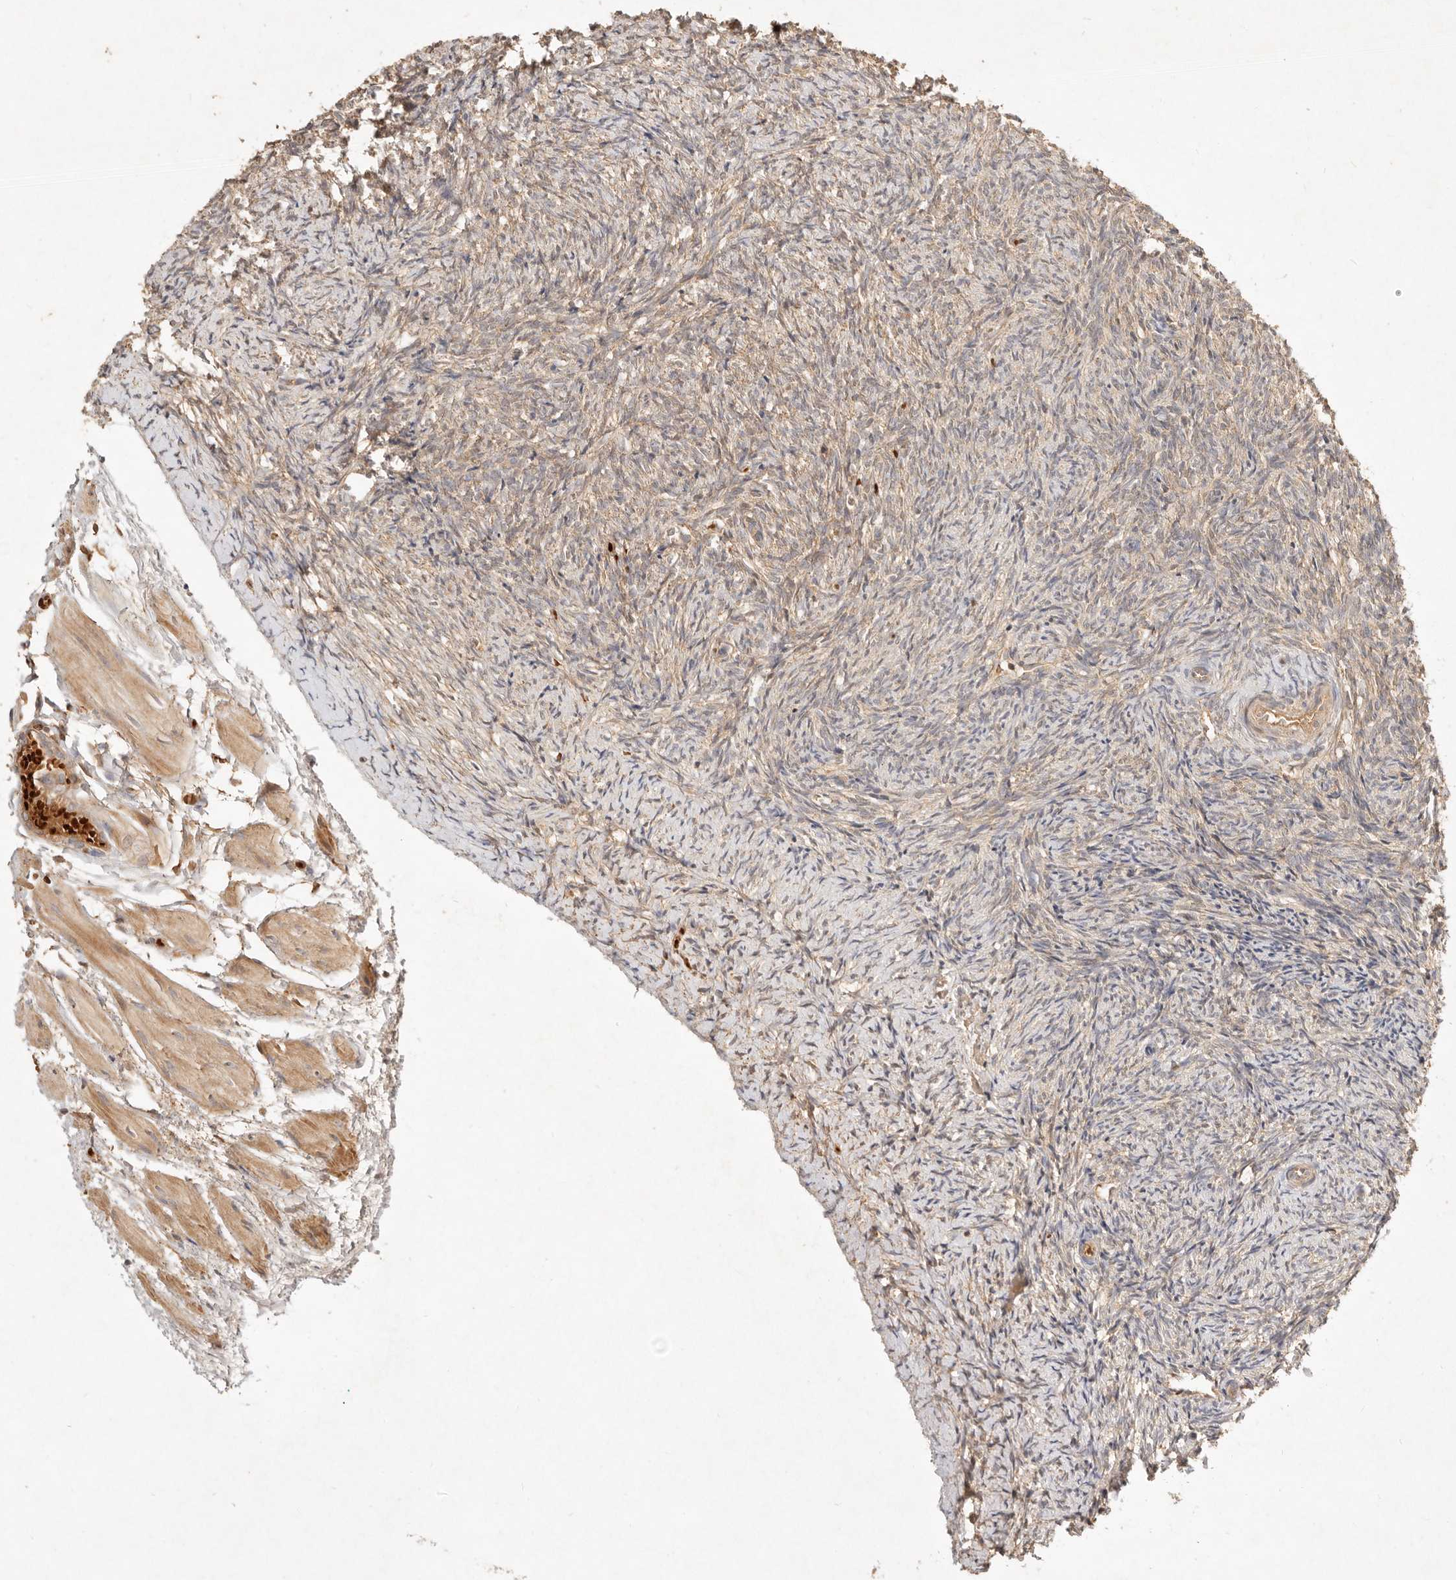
{"staining": {"intensity": "strong", "quantity": ">75%", "location": "cytoplasmic/membranous"}, "tissue": "ovary", "cell_type": "Follicle cells", "image_type": "normal", "snomed": [{"axis": "morphology", "description": "Normal tissue, NOS"}, {"axis": "topography", "description": "Ovary"}], "caption": "Benign ovary shows strong cytoplasmic/membranous staining in approximately >75% of follicle cells Ihc stains the protein of interest in brown and the nuclei are stained blue..", "gene": "FREM2", "patient": {"sex": "female", "age": 41}}